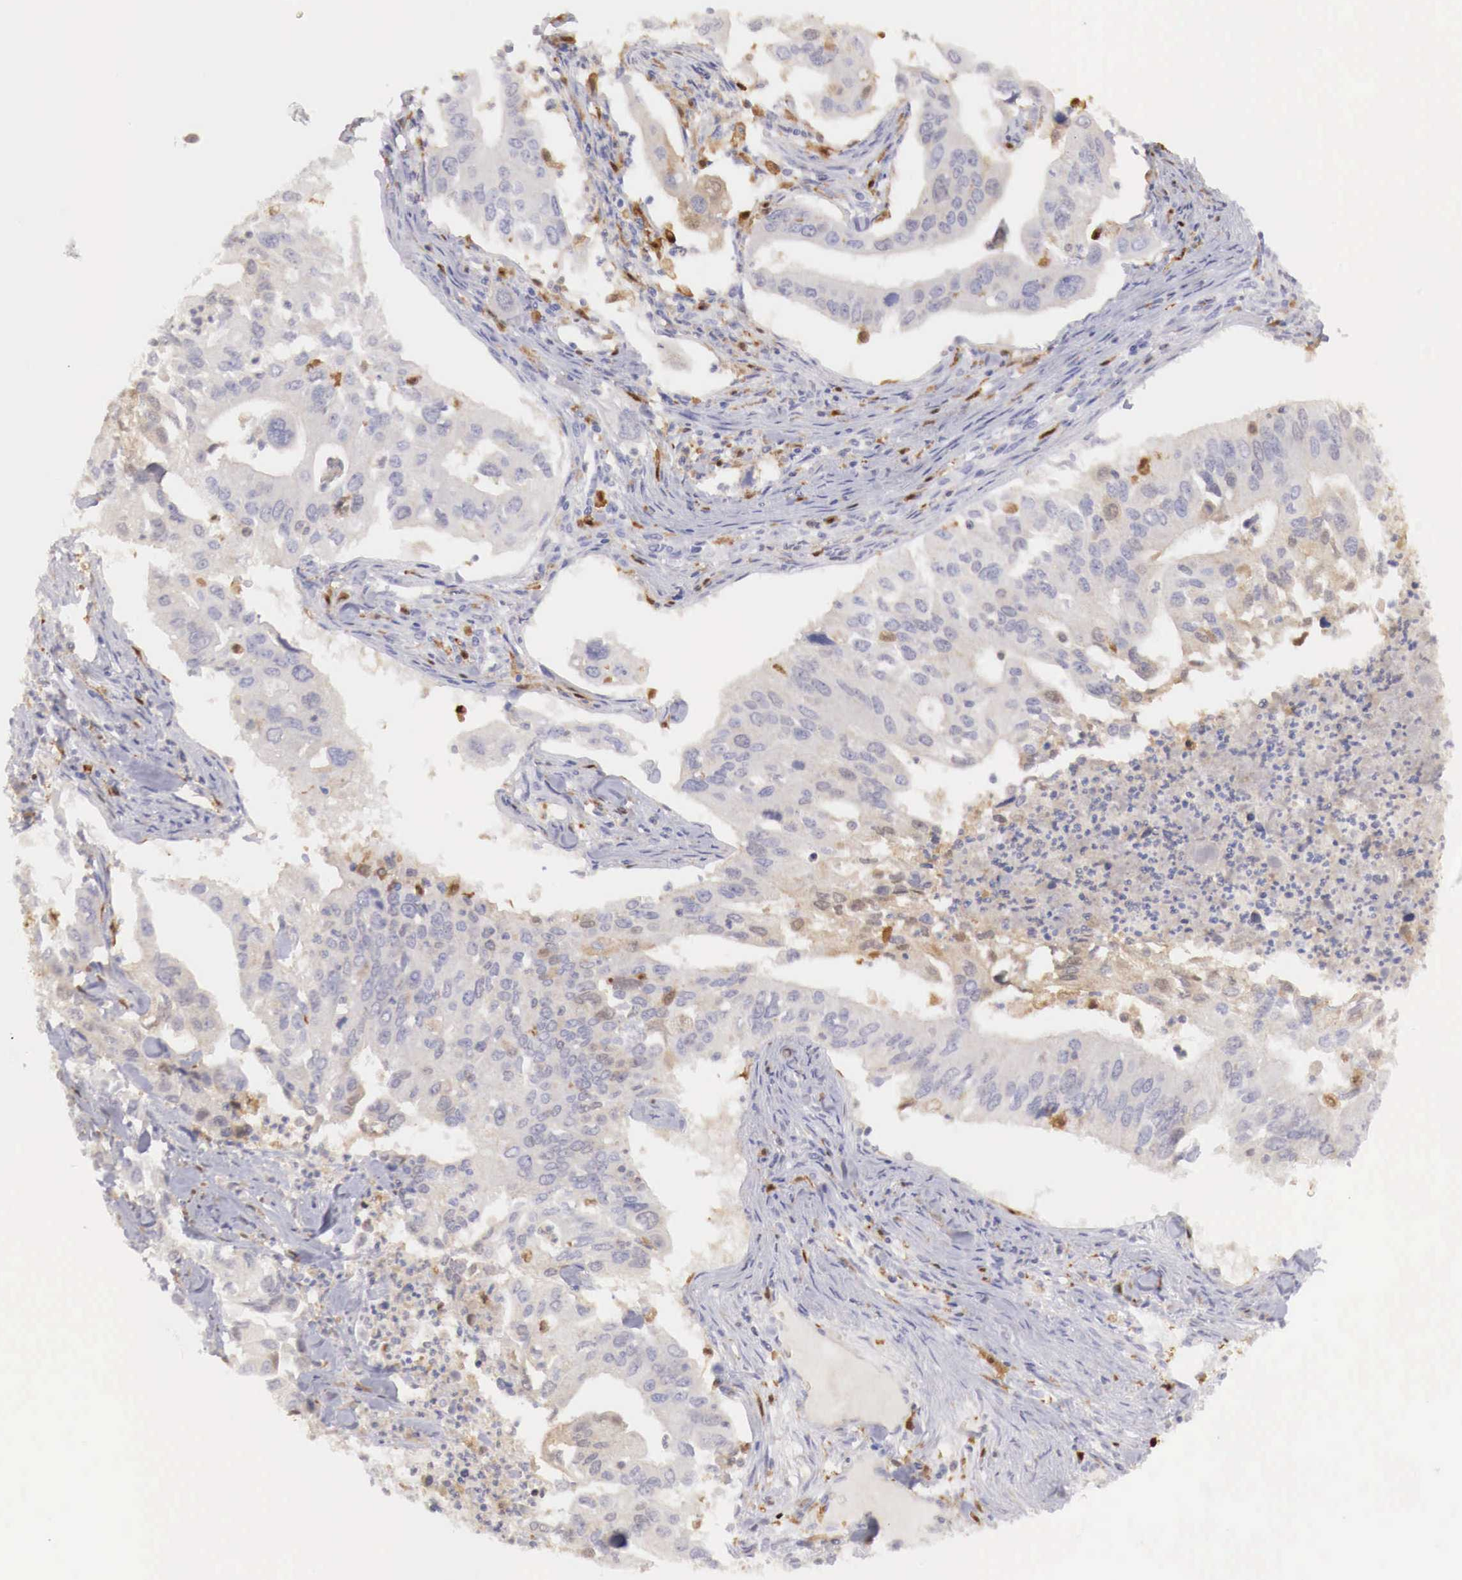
{"staining": {"intensity": "weak", "quantity": "<25%", "location": "cytoplasmic/membranous"}, "tissue": "lung cancer", "cell_type": "Tumor cells", "image_type": "cancer", "snomed": [{"axis": "morphology", "description": "Adenocarcinoma, NOS"}, {"axis": "topography", "description": "Lung"}], "caption": "Adenocarcinoma (lung) was stained to show a protein in brown. There is no significant staining in tumor cells.", "gene": "RENBP", "patient": {"sex": "male", "age": 48}}